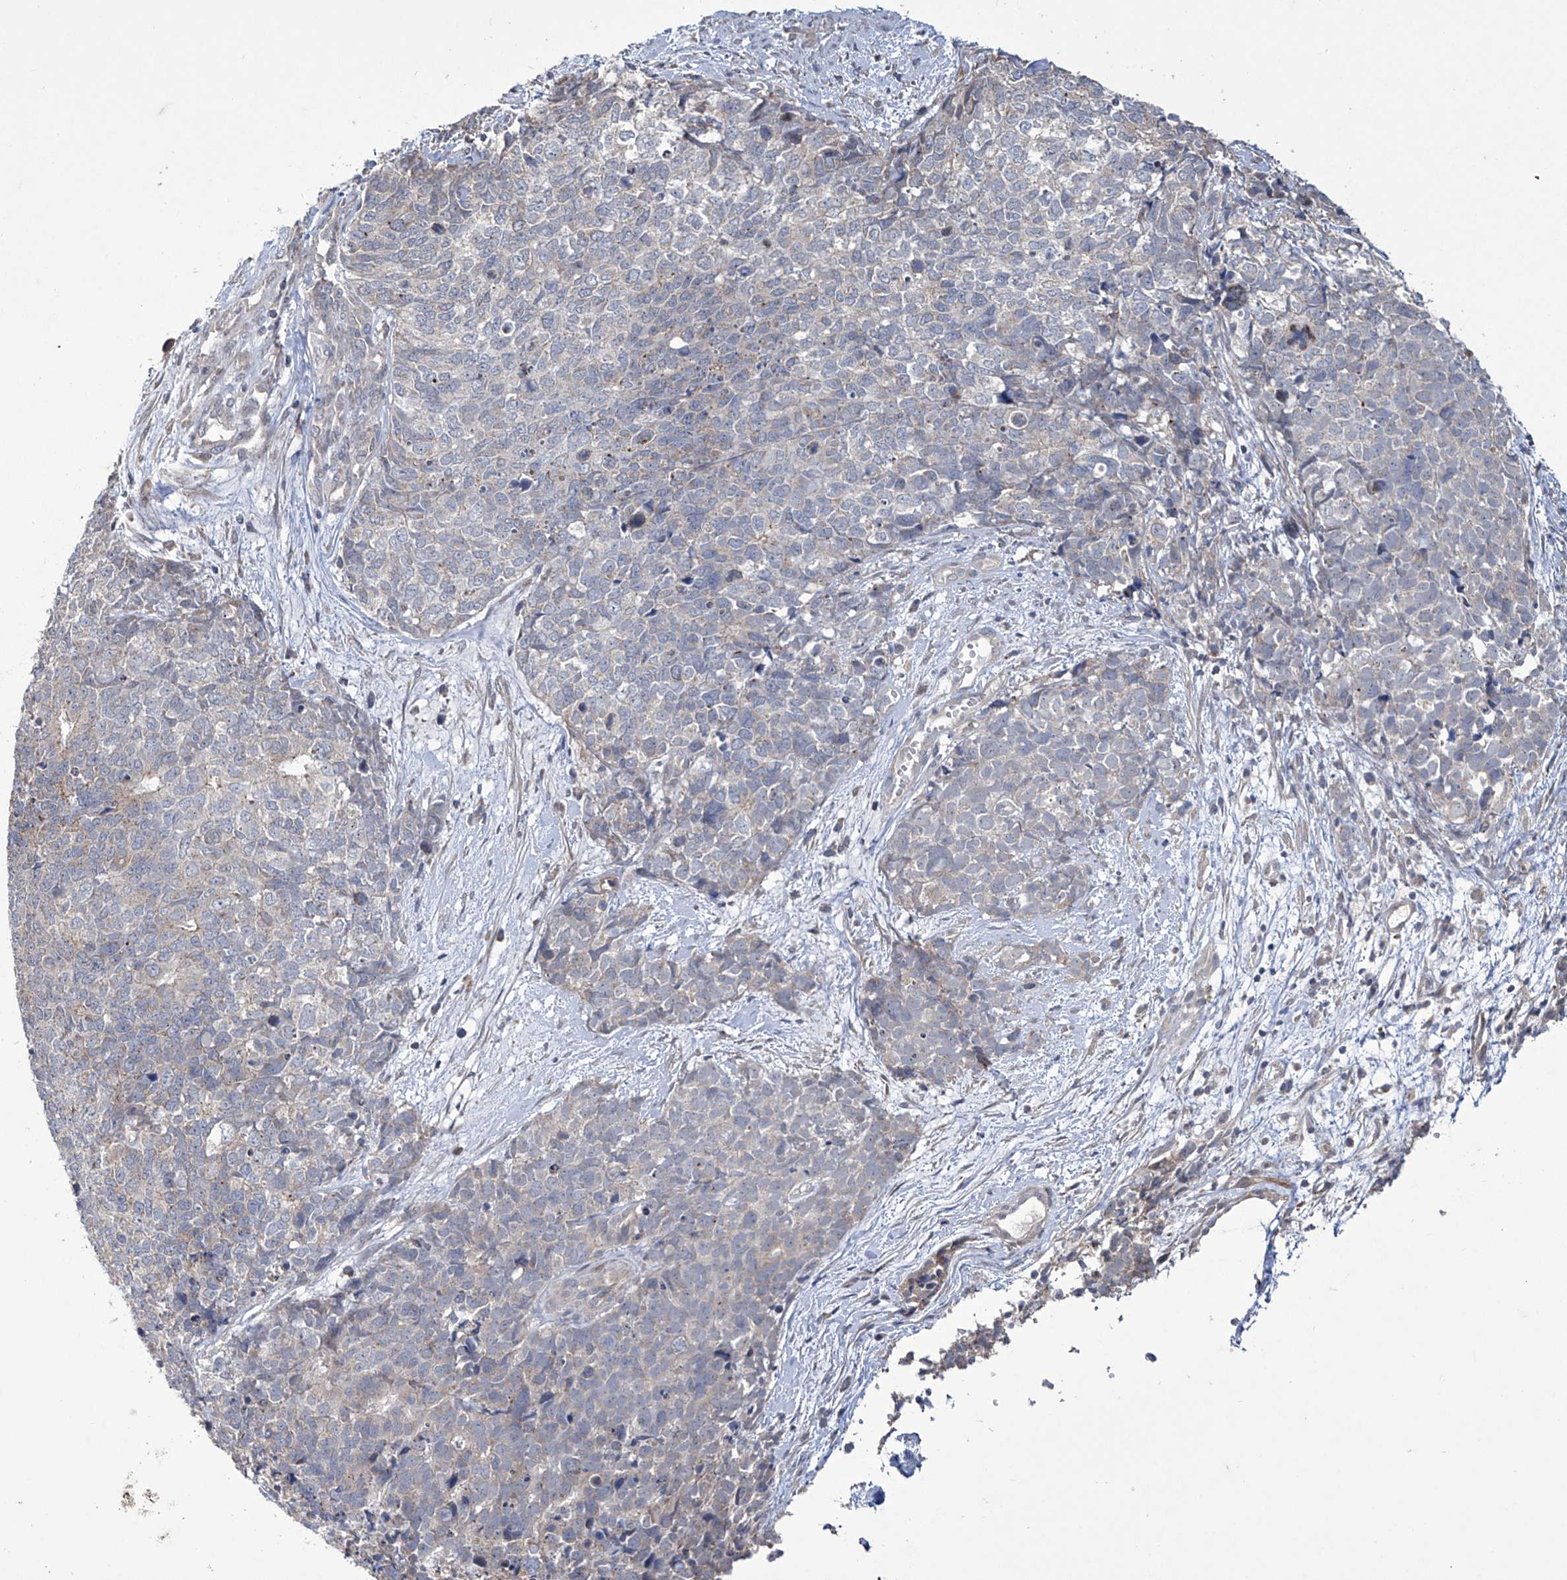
{"staining": {"intensity": "negative", "quantity": "none", "location": "none"}, "tissue": "cervical cancer", "cell_type": "Tumor cells", "image_type": "cancer", "snomed": [{"axis": "morphology", "description": "Squamous cell carcinoma, NOS"}, {"axis": "topography", "description": "Cervix"}], "caption": "Immunohistochemistry (IHC) of human squamous cell carcinoma (cervical) displays no expression in tumor cells. (DAB (3,3'-diaminobenzidine) immunohistochemistry (IHC), high magnification).", "gene": "TRIM60", "patient": {"sex": "female", "age": 63}}